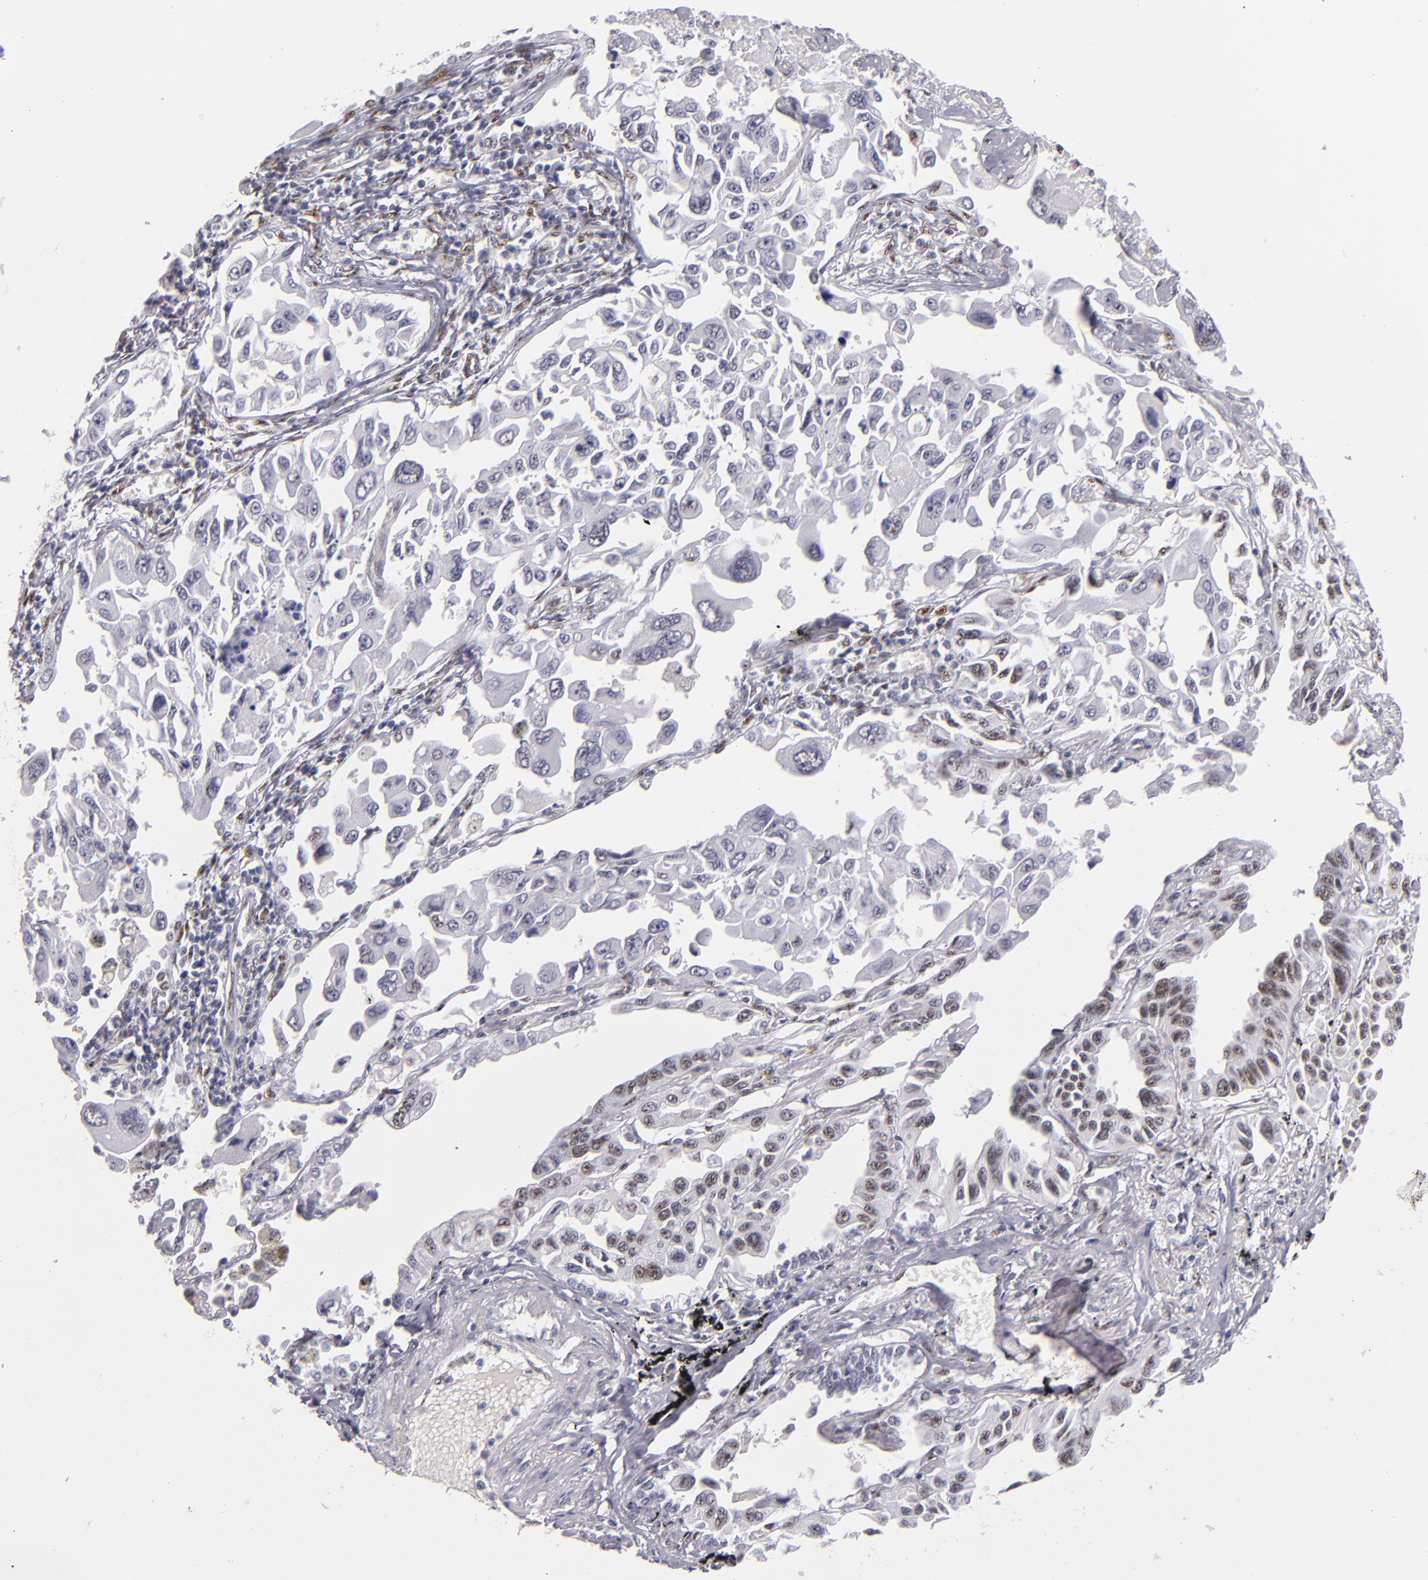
{"staining": {"intensity": "weak", "quantity": "25%-75%", "location": "nuclear"}, "tissue": "lung cancer", "cell_type": "Tumor cells", "image_type": "cancer", "snomed": [{"axis": "morphology", "description": "Adenocarcinoma, NOS"}, {"axis": "topography", "description": "Lung"}], "caption": "The photomicrograph shows a brown stain indicating the presence of a protein in the nuclear of tumor cells in adenocarcinoma (lung).", "gene": "TOP3A", "patient": {"sex": "male", "age": 64}}